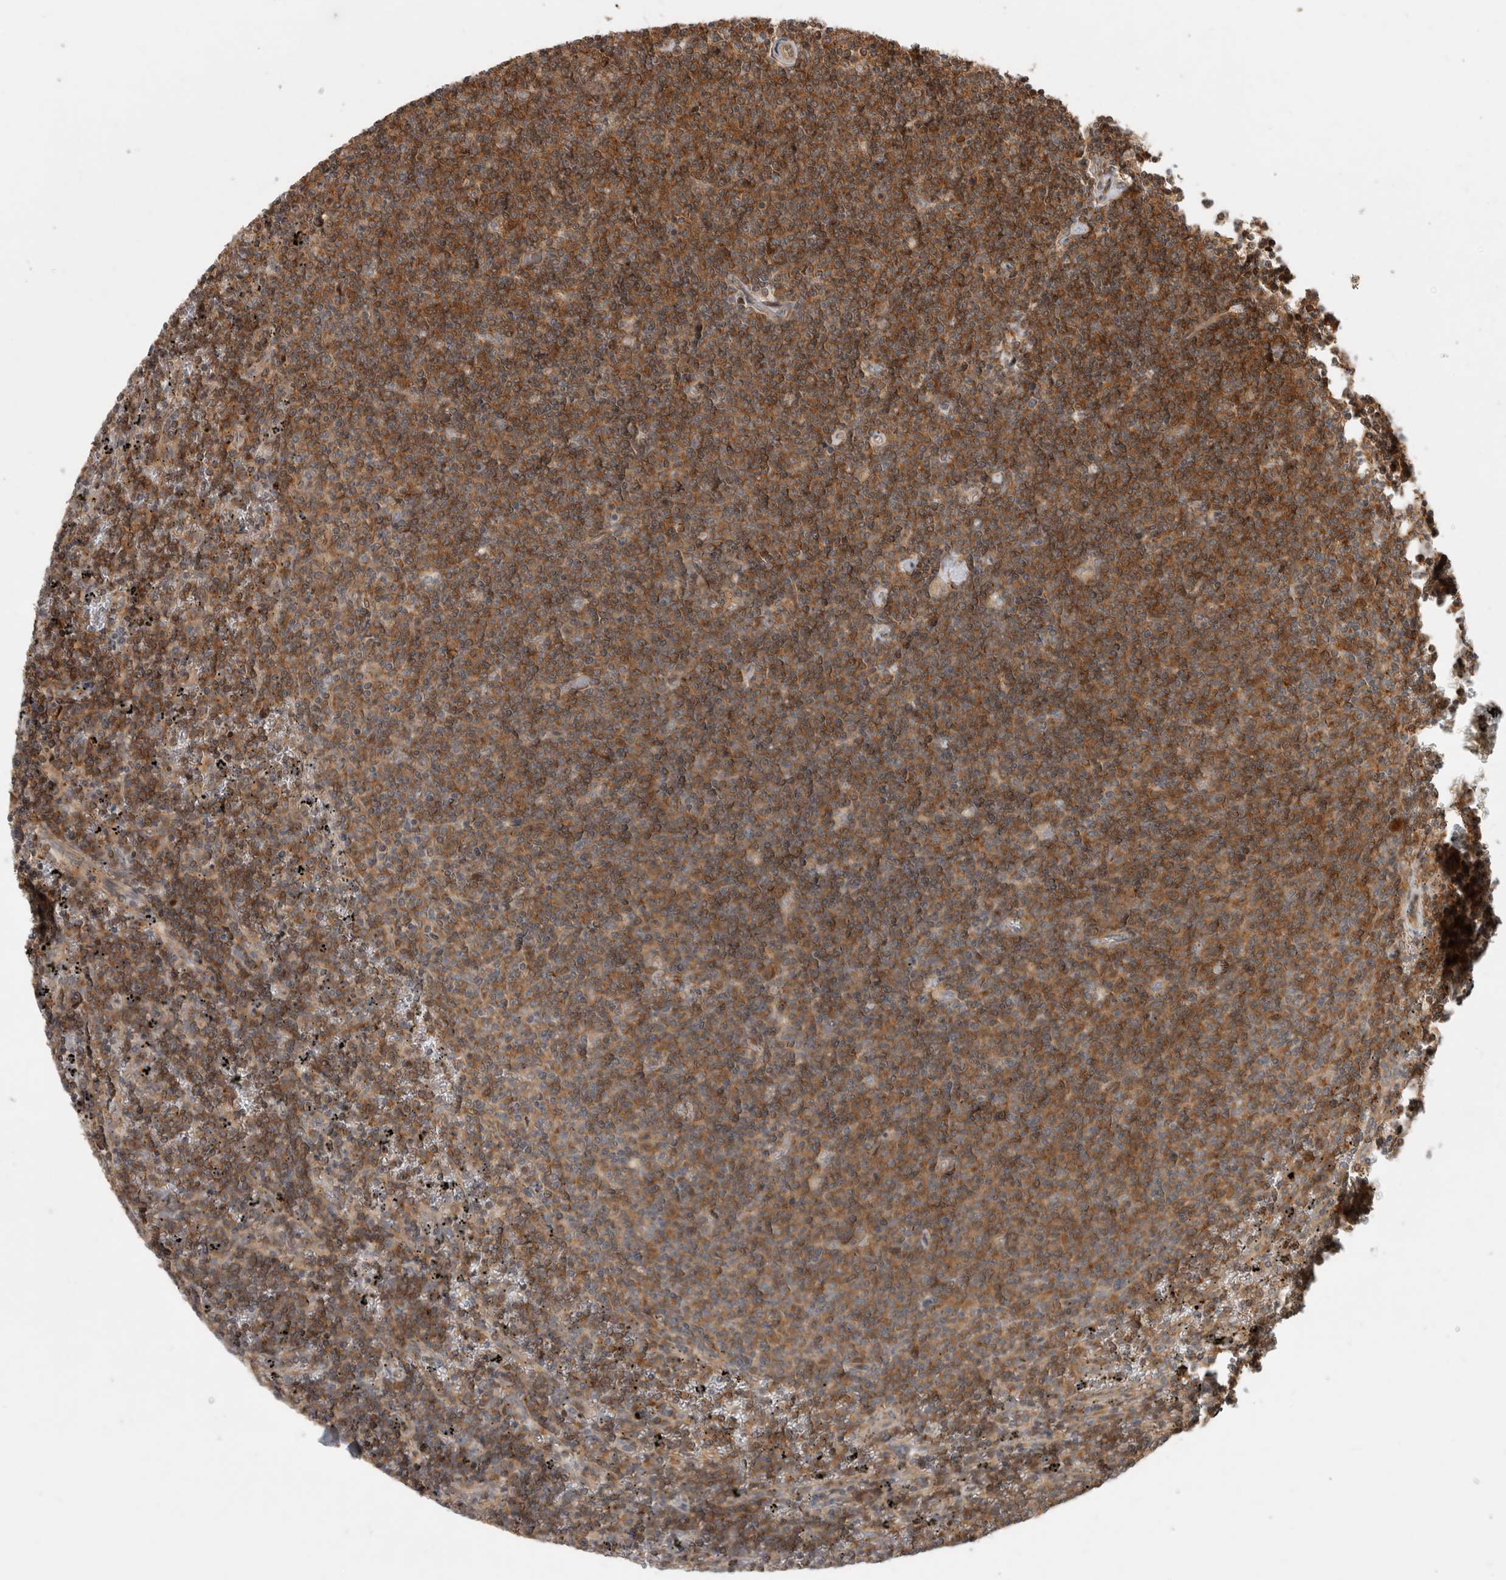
{"staining": {"intensity": "moderate", "quantity": ">75%", "location": "cytoplasmic/membranous"}, "tissue": "lymphoma", "cell_type": "Tumor cells", "image_type": "cancer", "snomed": [{"axis": "morphology", "description": "Malignant lymphoma, non-Hodgkin's type, Low grade"}, {"axis": "topography", "description": "Spleen"}], "caption": "Protein staining of lymphoma tissue reveals moderate cytoplasmic/membranous positivity in approximately >75% of tumor cells.", "gene": "PCDHB15", "patient": {"sex": "female", "age": 50}}